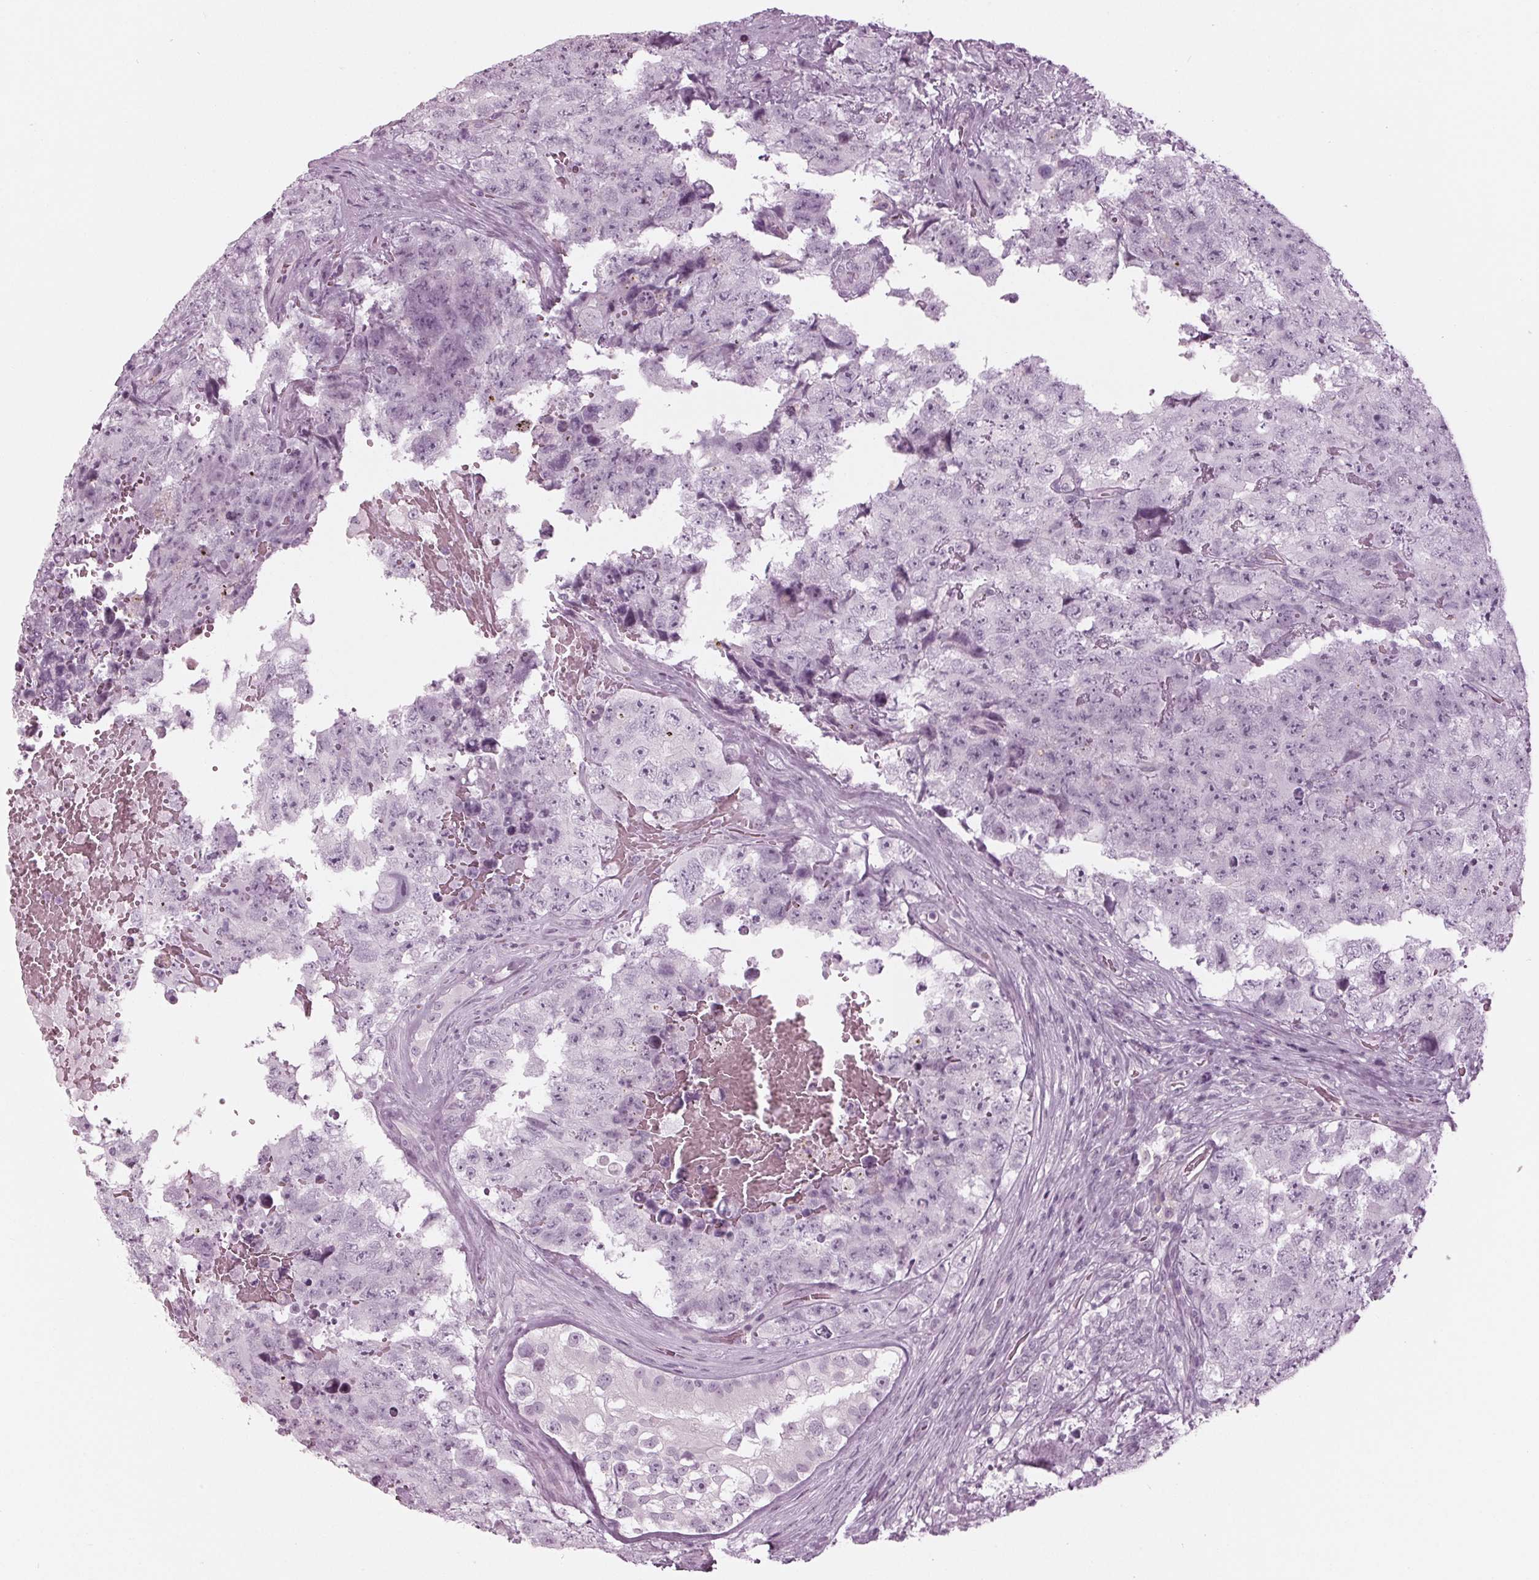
{"staining": {"intensity": "negative", "quantity": "none", "location": "none"}, "tissue": "testis cancer", "cell_type": "Tumor cells", "image_type": "cancer", "snomed": [{"axis": "morphology", "description": "Carcinoma, Embryonal, NOS"}, {"axis": "topography", "description": "Testis"}], "caption": "Photomicrograph shows no protein staining in tumor cells of testis cancer (embryonal carcinoma) tissue.", "gene": "KRT28", "patient": {"sex": "male", "age": 18}}